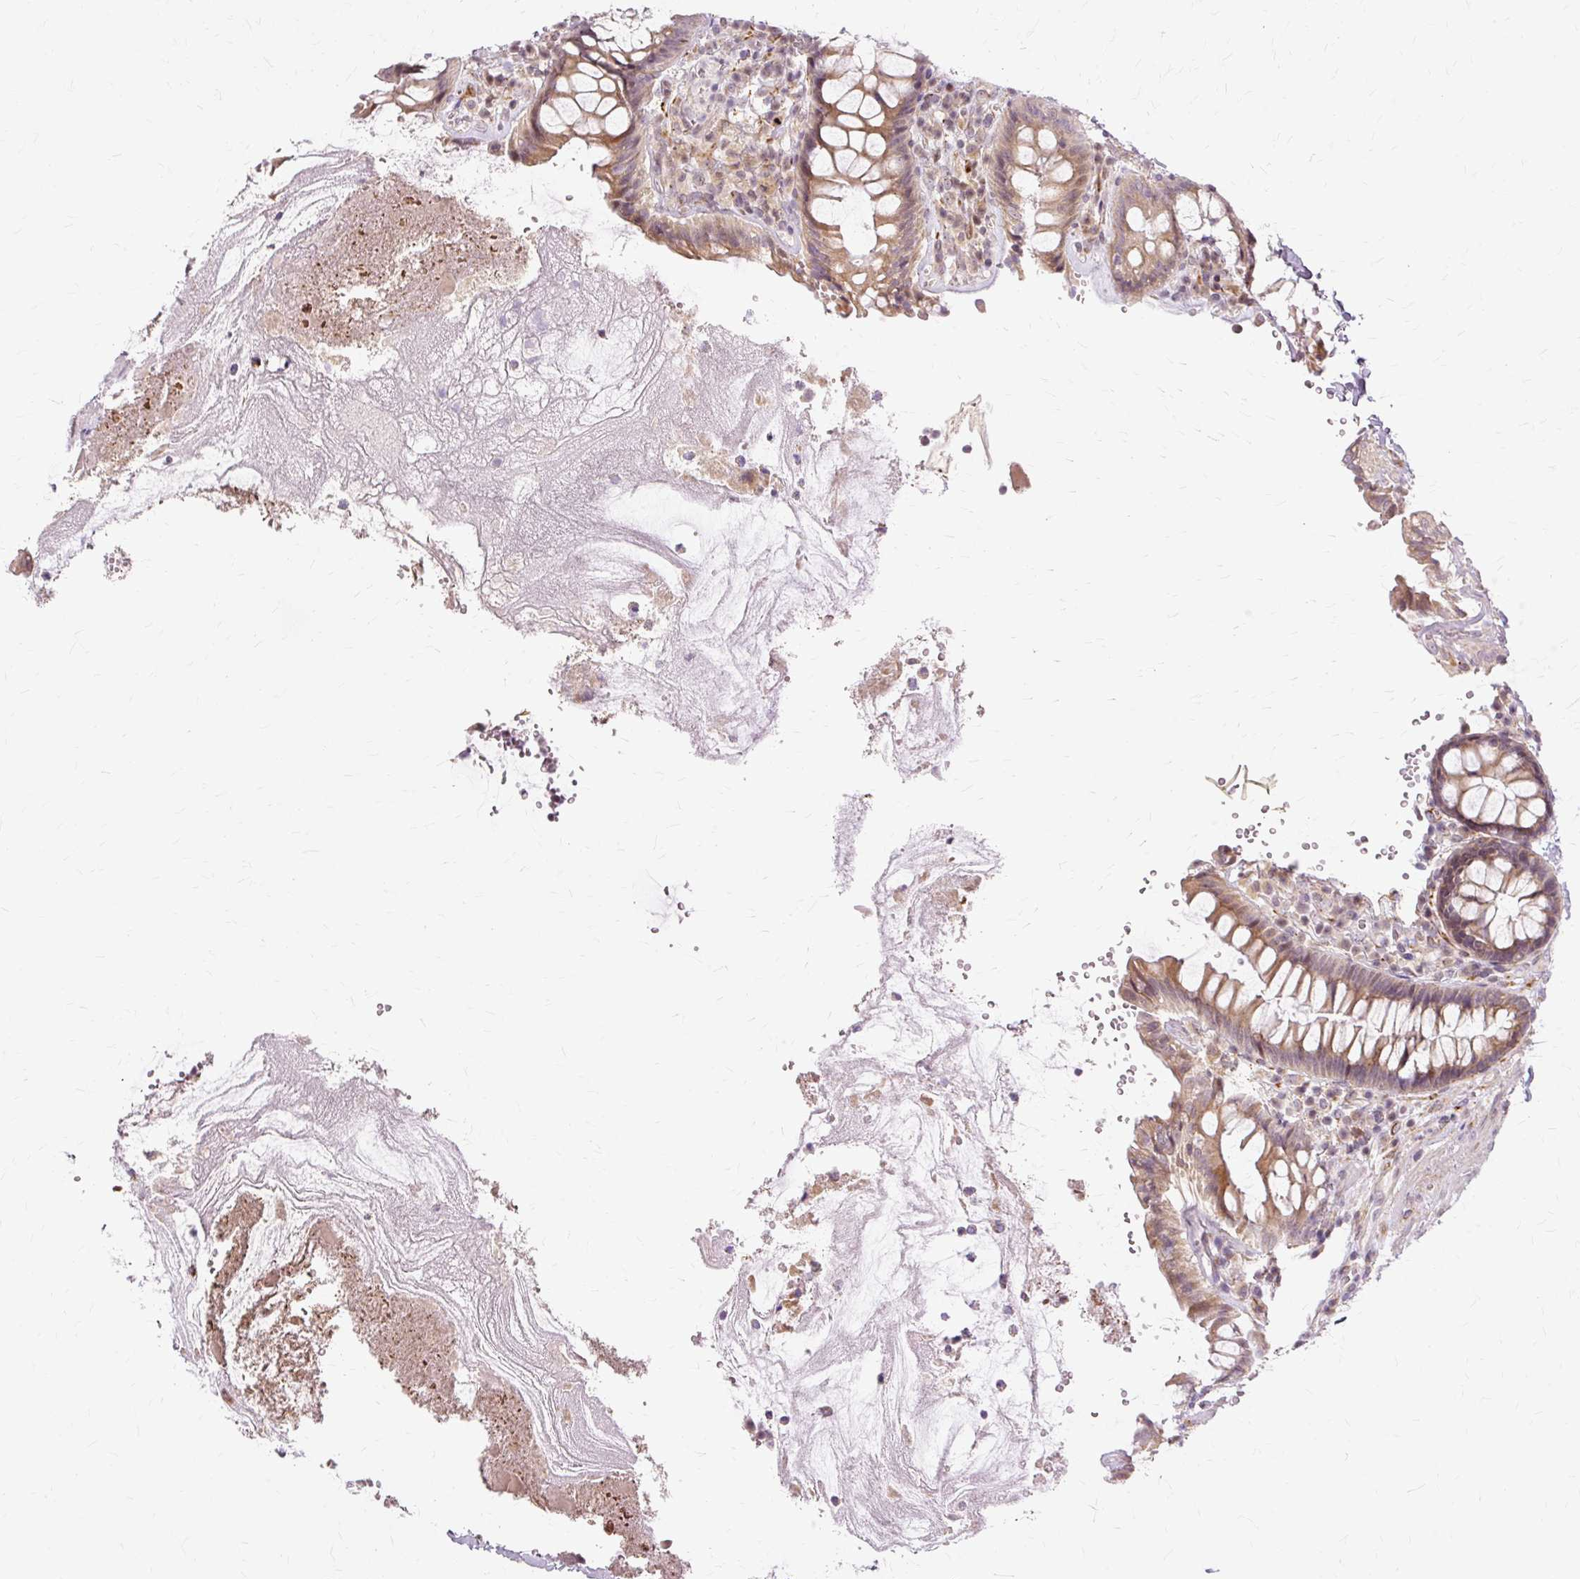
{"staining": {"intensity": "moderate", "quantity": ">75%", "location": "cytoplasmic/membranous"}, "tissue": "colon", "cell_type": "Endothelial cells", "image_type": "normal", "snomed": [{"axis": "morphology", "description": "Normal tissue, NOS"}, {"axis": "topography", "description": "Colon"}], "caption": "Immunohistochemical staining of unremarkable human colon reveals medium levels of moderate cytoplasmic/membranous expression in about >75% of endothelial cells.", "gene": "MMACHC", "patient": {"sex": "male", "age": 84}}